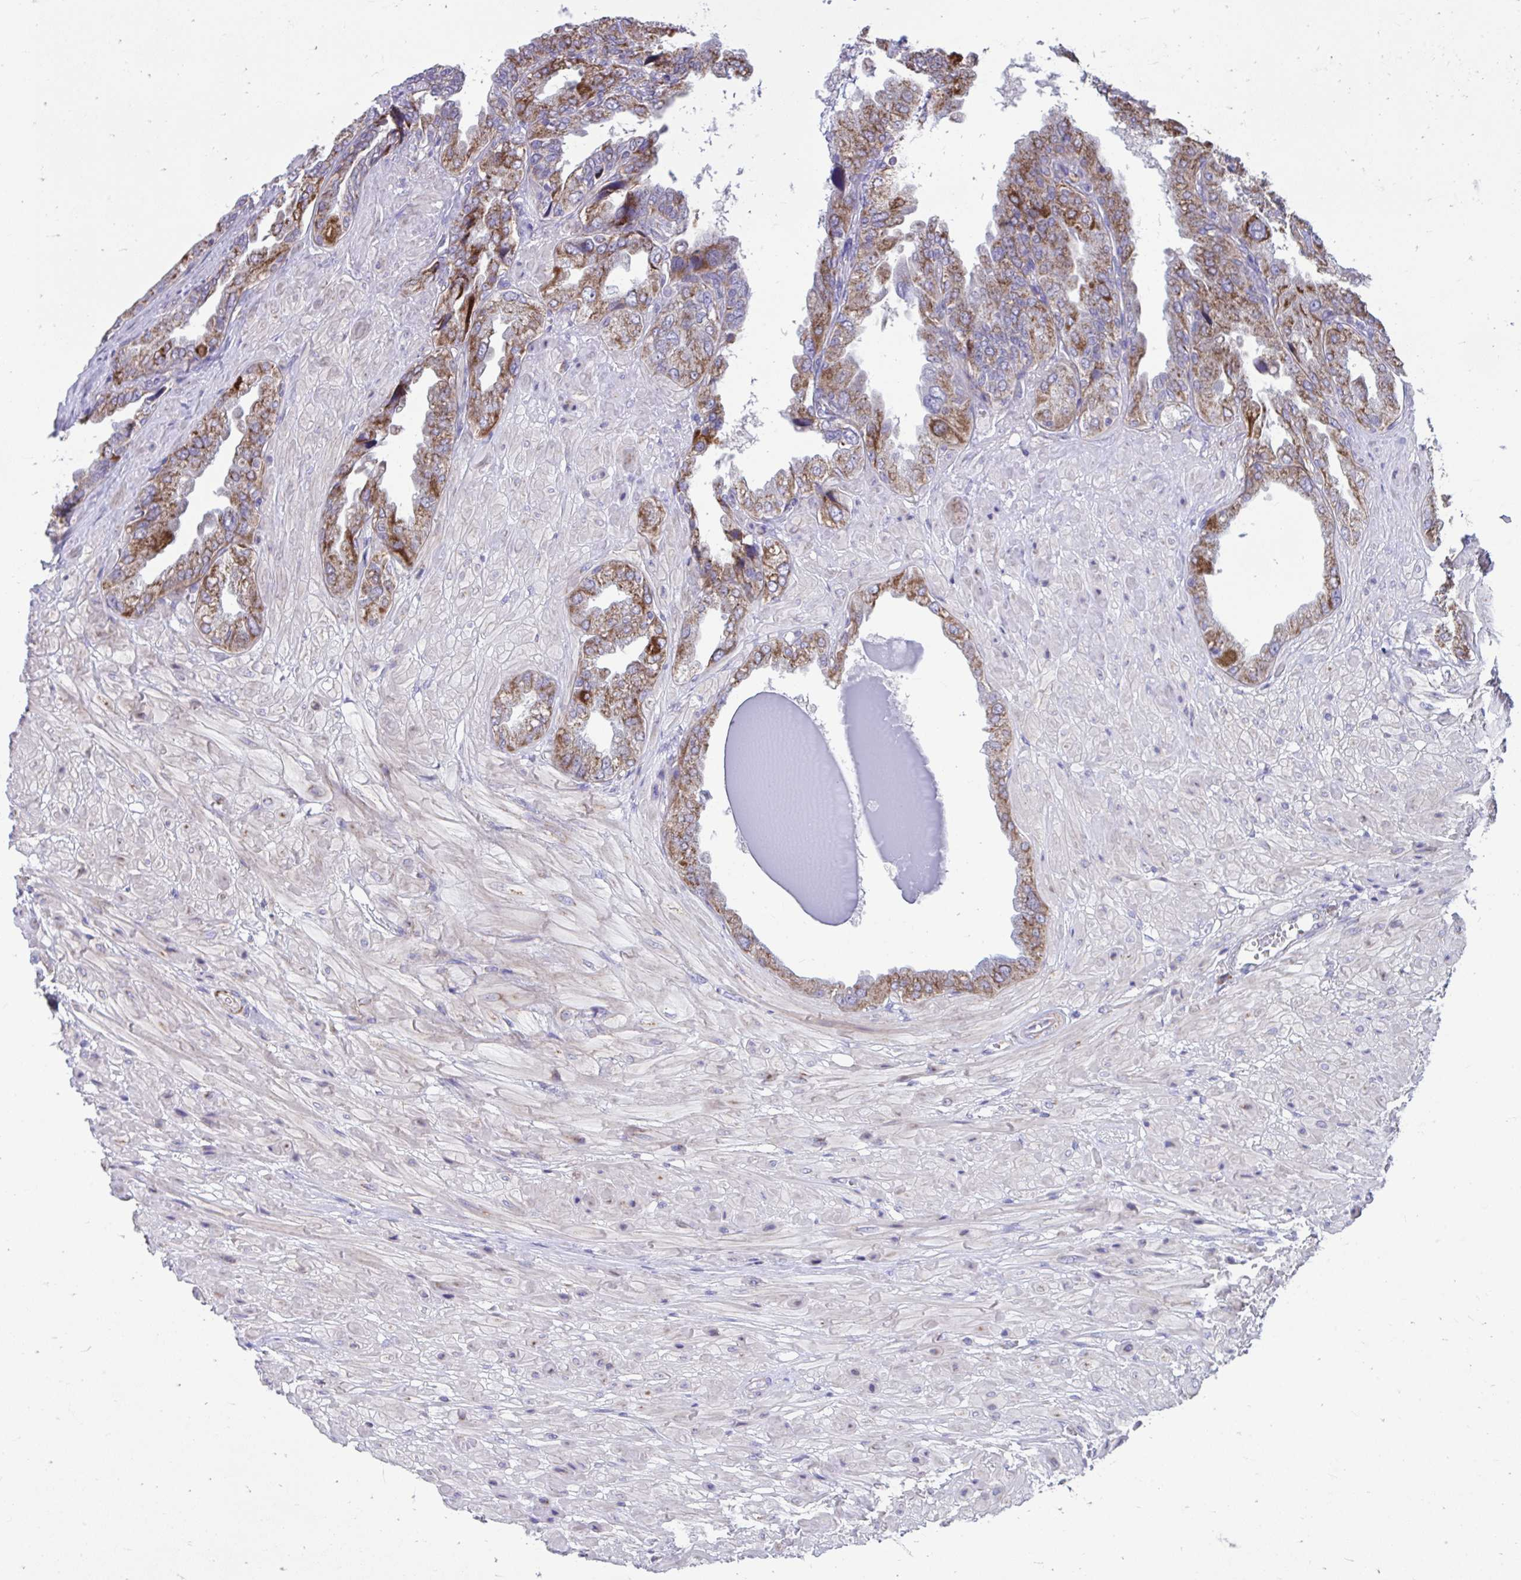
{"staining": {"intensity": "moderate", "quantity": ">75%", "location": "cytoplasmic/membranous"}, "tissue": "seminal vesicle", "cell_type": "Glandular cells", "image_type": "normal", "snomed": [{"axis": "morphology", "description": "Normal tissue, NOS"}, {"axis": "topography", "description": "Seminal veicle"}], "caption": "Protein analysis of normal seminal vesicle displays moderate cytoplasmic/membranous staining in about >75% of glandular cells. (DAB IHC with brightfield microscopy, high magnification).", "gene": "LINGO4", "patient": {"sex": "male", "age": 55}}